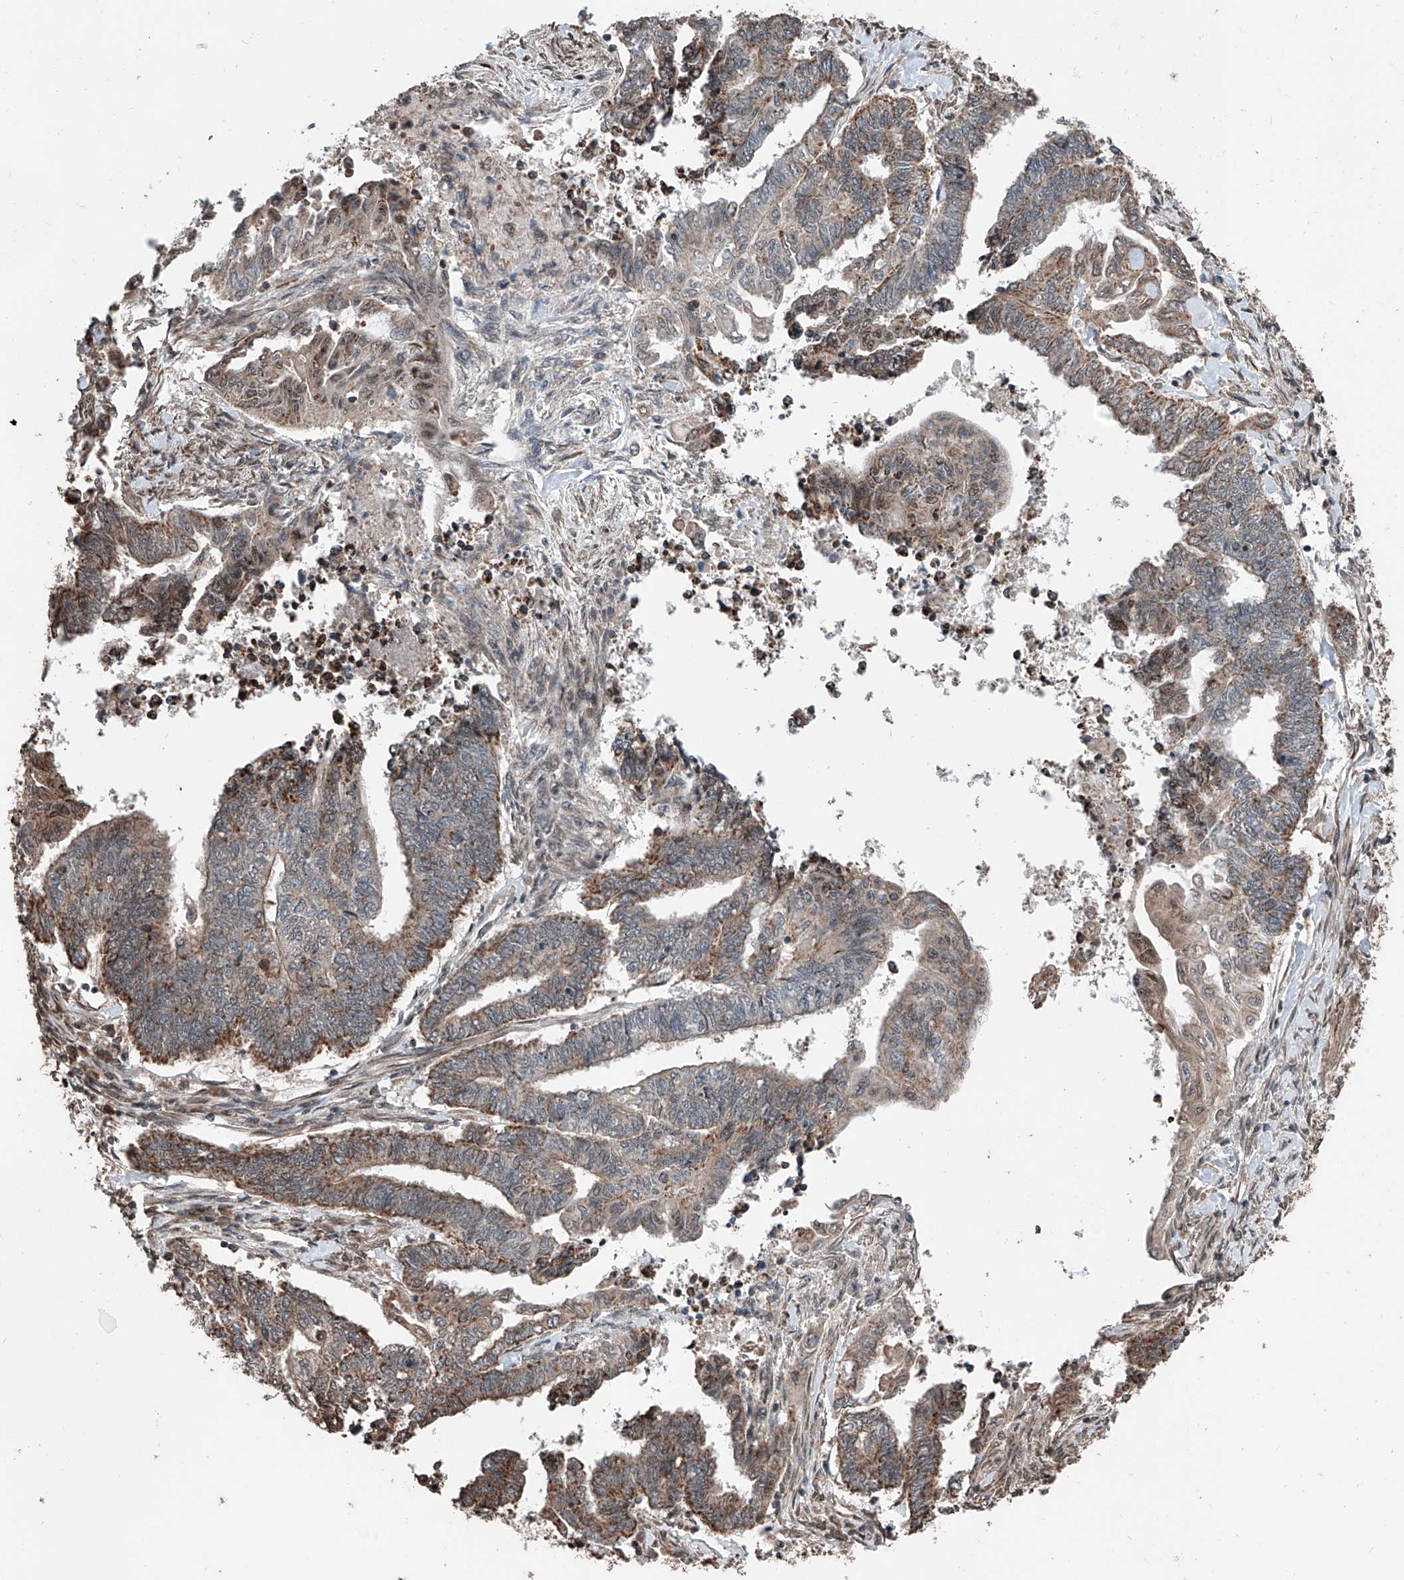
{"staining": {"intensity": "moderate", "quantity": "25%-75%", "location": "cytoplasmic/membranous"}, "tissue": "endometrial cancer", "cell_type": "Tumor cells", "image_type": "cancer", "snomed": [{"axis": "morphology", "description": "Adenocarcinoma, NOS"}, {"axis": "topography", "description": "Uterus"}, {"axis": "topography", "description": "Endometrium"}], "caption": "Immunohistochemical staining of human adenocarcinoma (endometrial) displays medium levels of moderate cytoplasmic/membranous staining in about 25%-75% of tumor cells.", "gene": "ZNF445", "patient": {"sex": "female", "age": 70}}